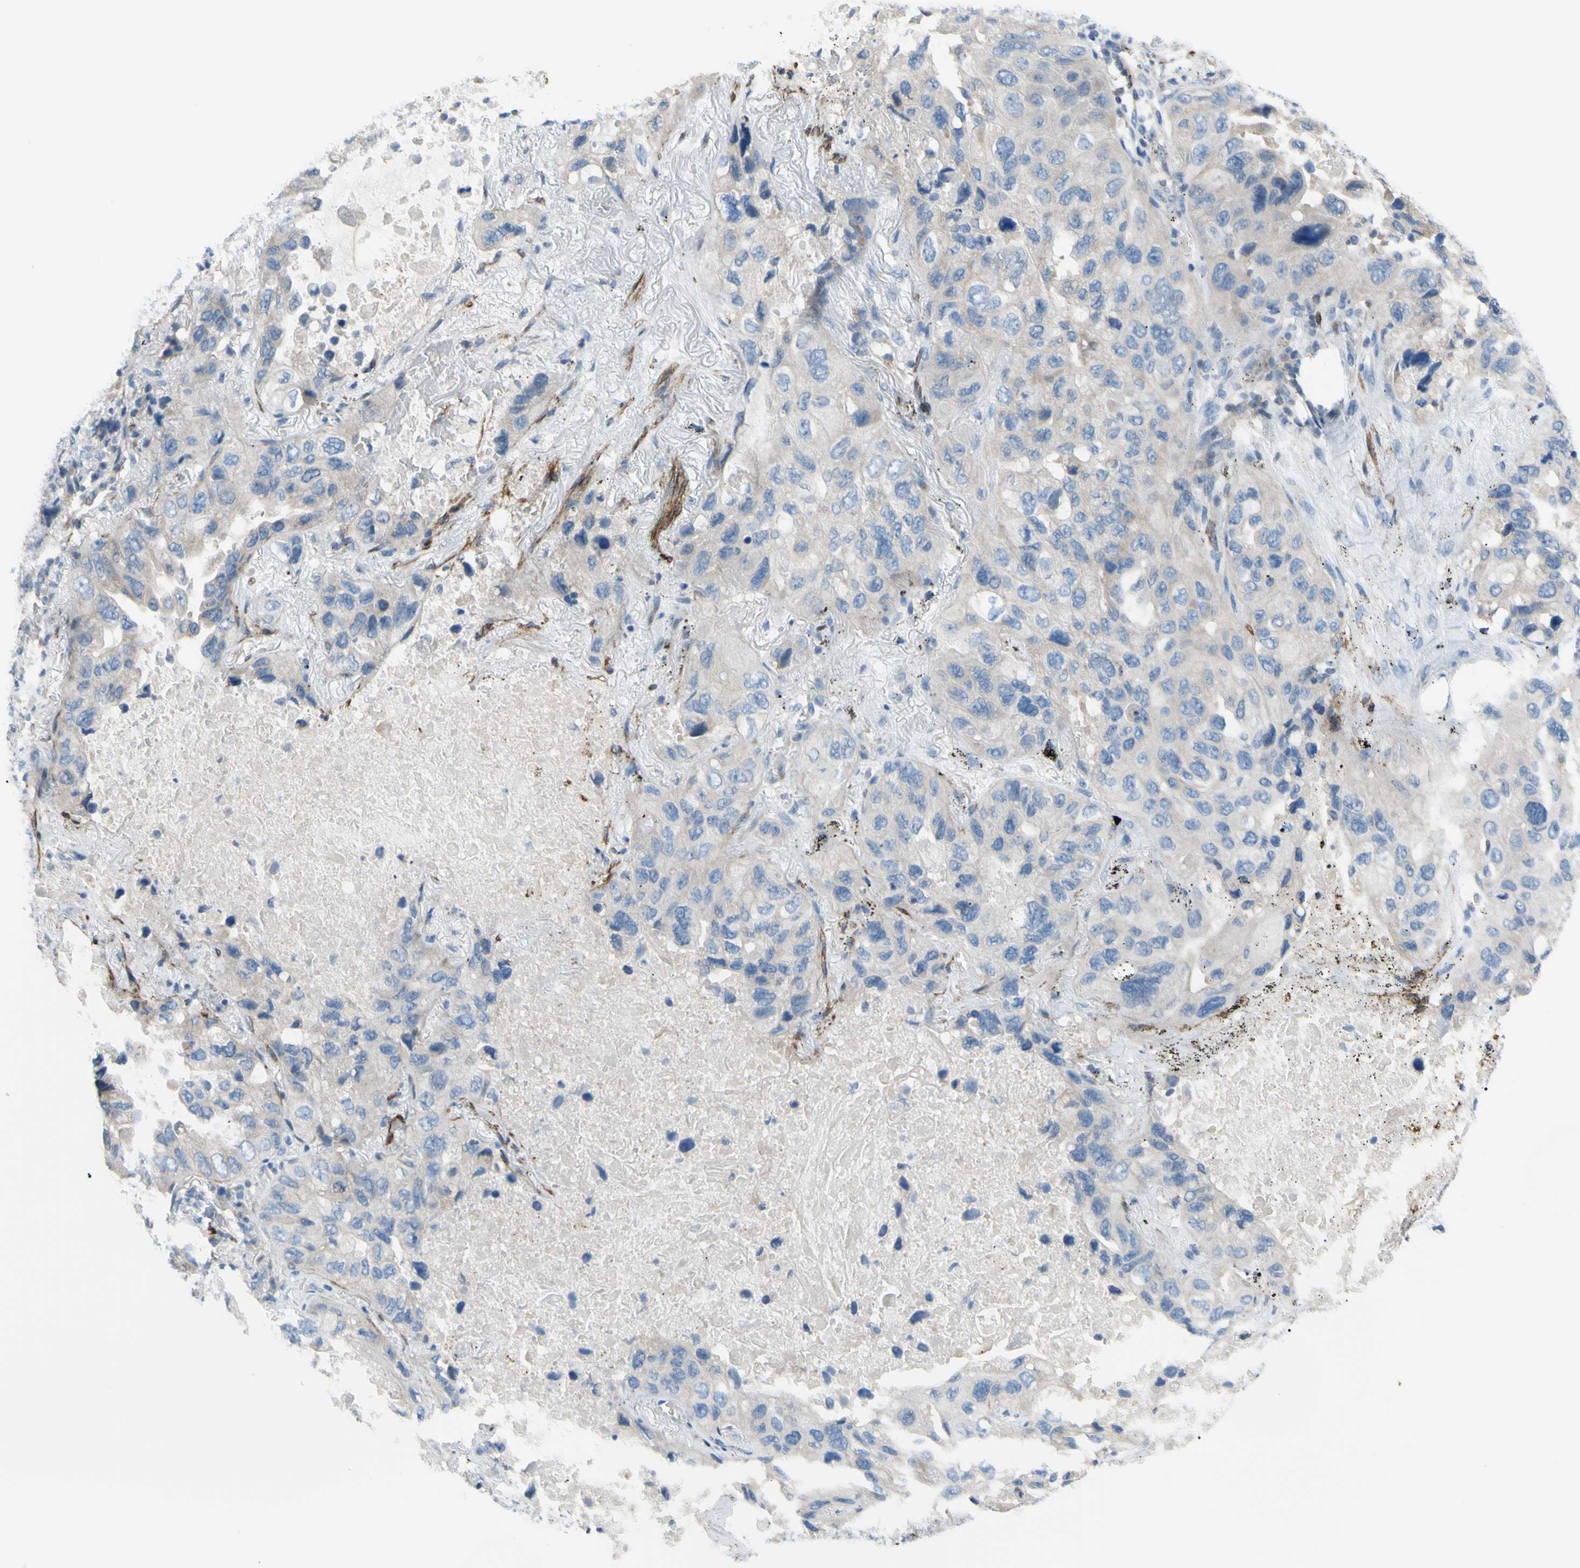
{"staining": {"intensity": "weak", "quantity": "<25%", "location": "cytoplasmic/membranous"}, "tissue": "lung cancer", "cell_type": "Tumor cells", "image_type": "cancer", "snomed": [{"axis": "morphology", "description": "Squamous cell carcinoma, NOS"}, {"axis": "topography", "description": "Lung"}], "caption": "Protein analysis of lung cancer demonstrates no significant positivity in tumor cells.", "gene": "PRRG2", "patient": {"sex": "female", "age": 73}}